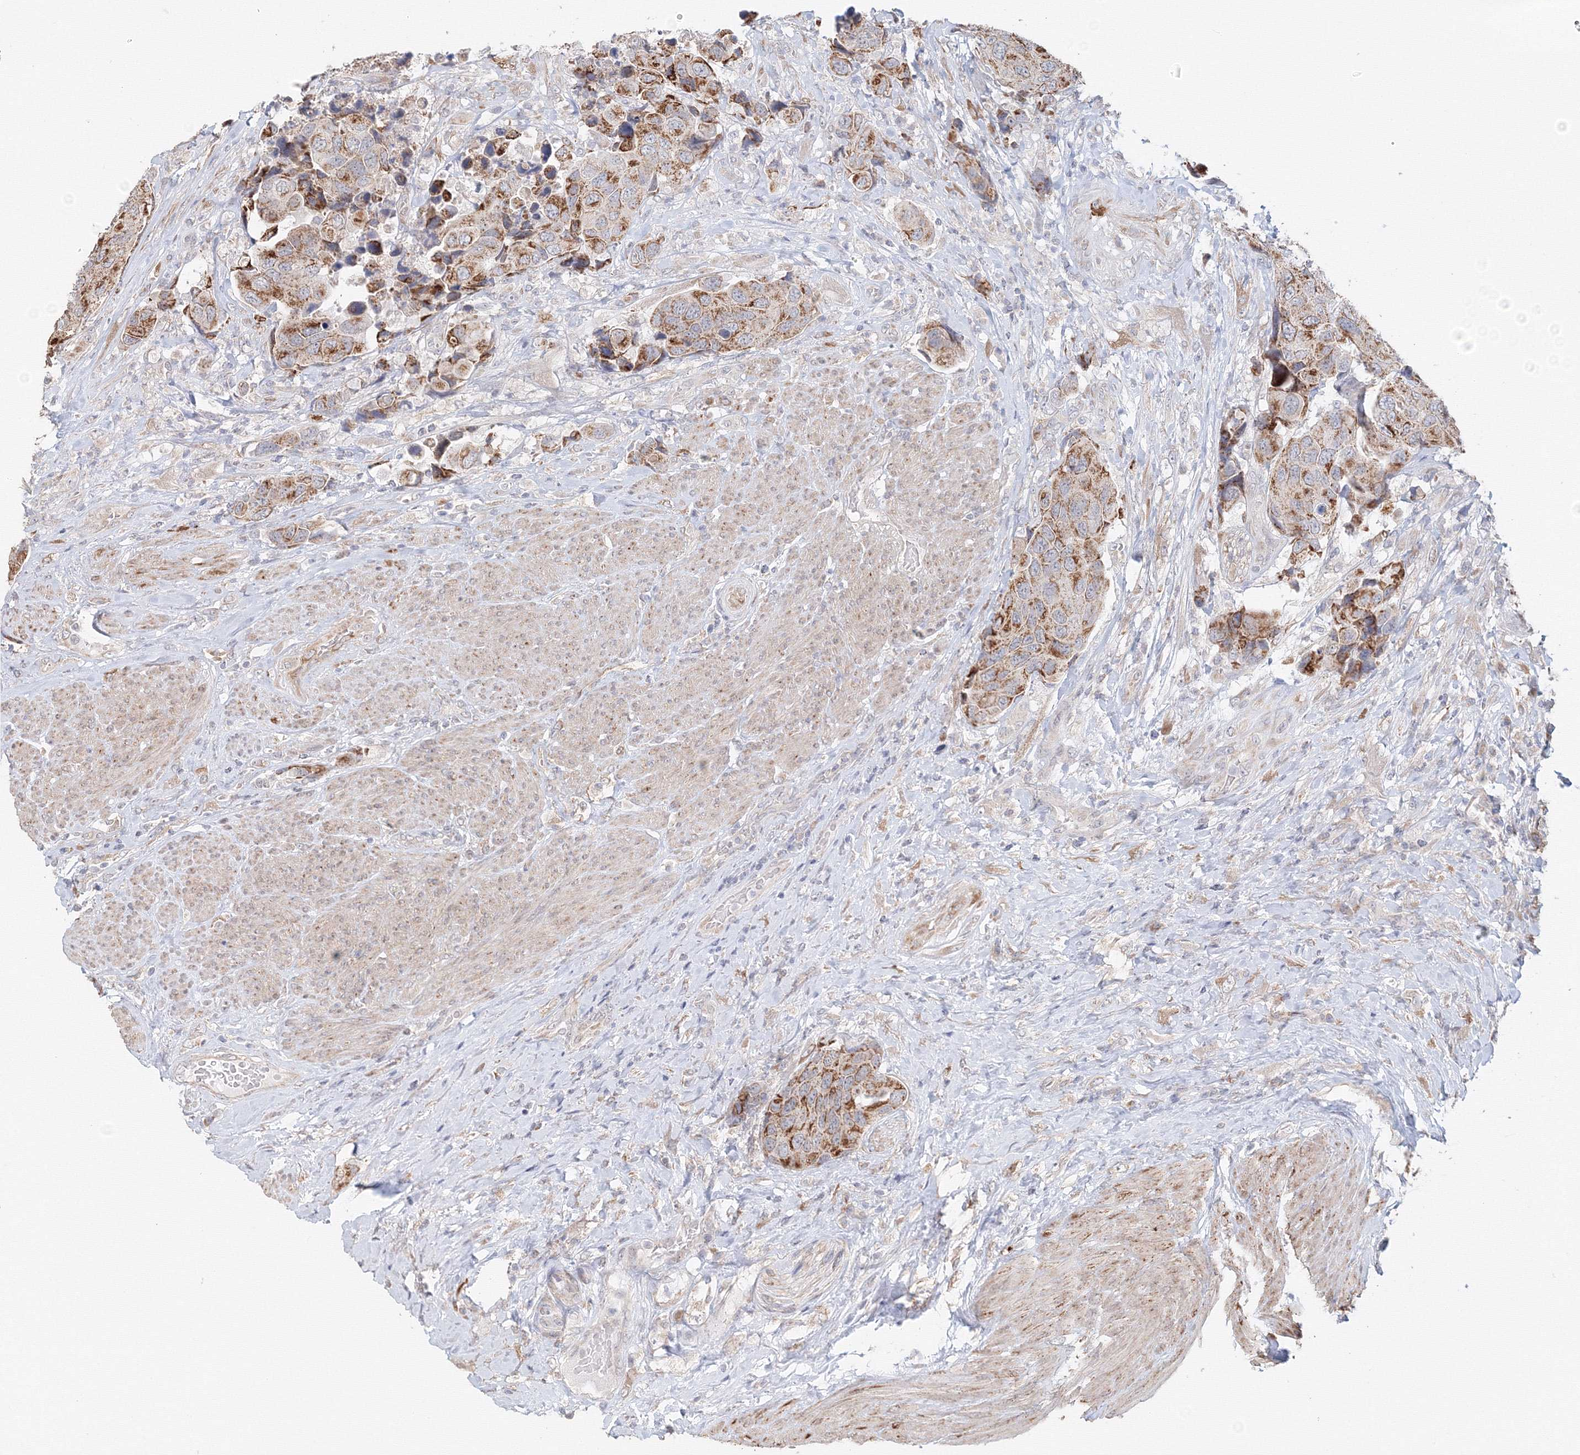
{"staining": {"intensity": "moderate", "quantity": ">75%", "location": "cytoplasmic/membranous"}, "tissue": "urothelial cancer", "cell_type": "Tumor cells", "image_type": "cancer", "snomed": [{"axis": "morphology", "description": "Urothelial carcinoma, High grade"}, {"axis": "topography", "description": "Urinary bladder"}], "caption": "Immunohistochemistry (IHC) image of human high-grade urothelial carcinoma stained for a protein (brown), which demonstrates medium levels of moderate cytoplasmic/membranous staining in about >75% of tumor cells.", "gene": "DHRS12", "patient": {"sex": "male", "age": 74}}